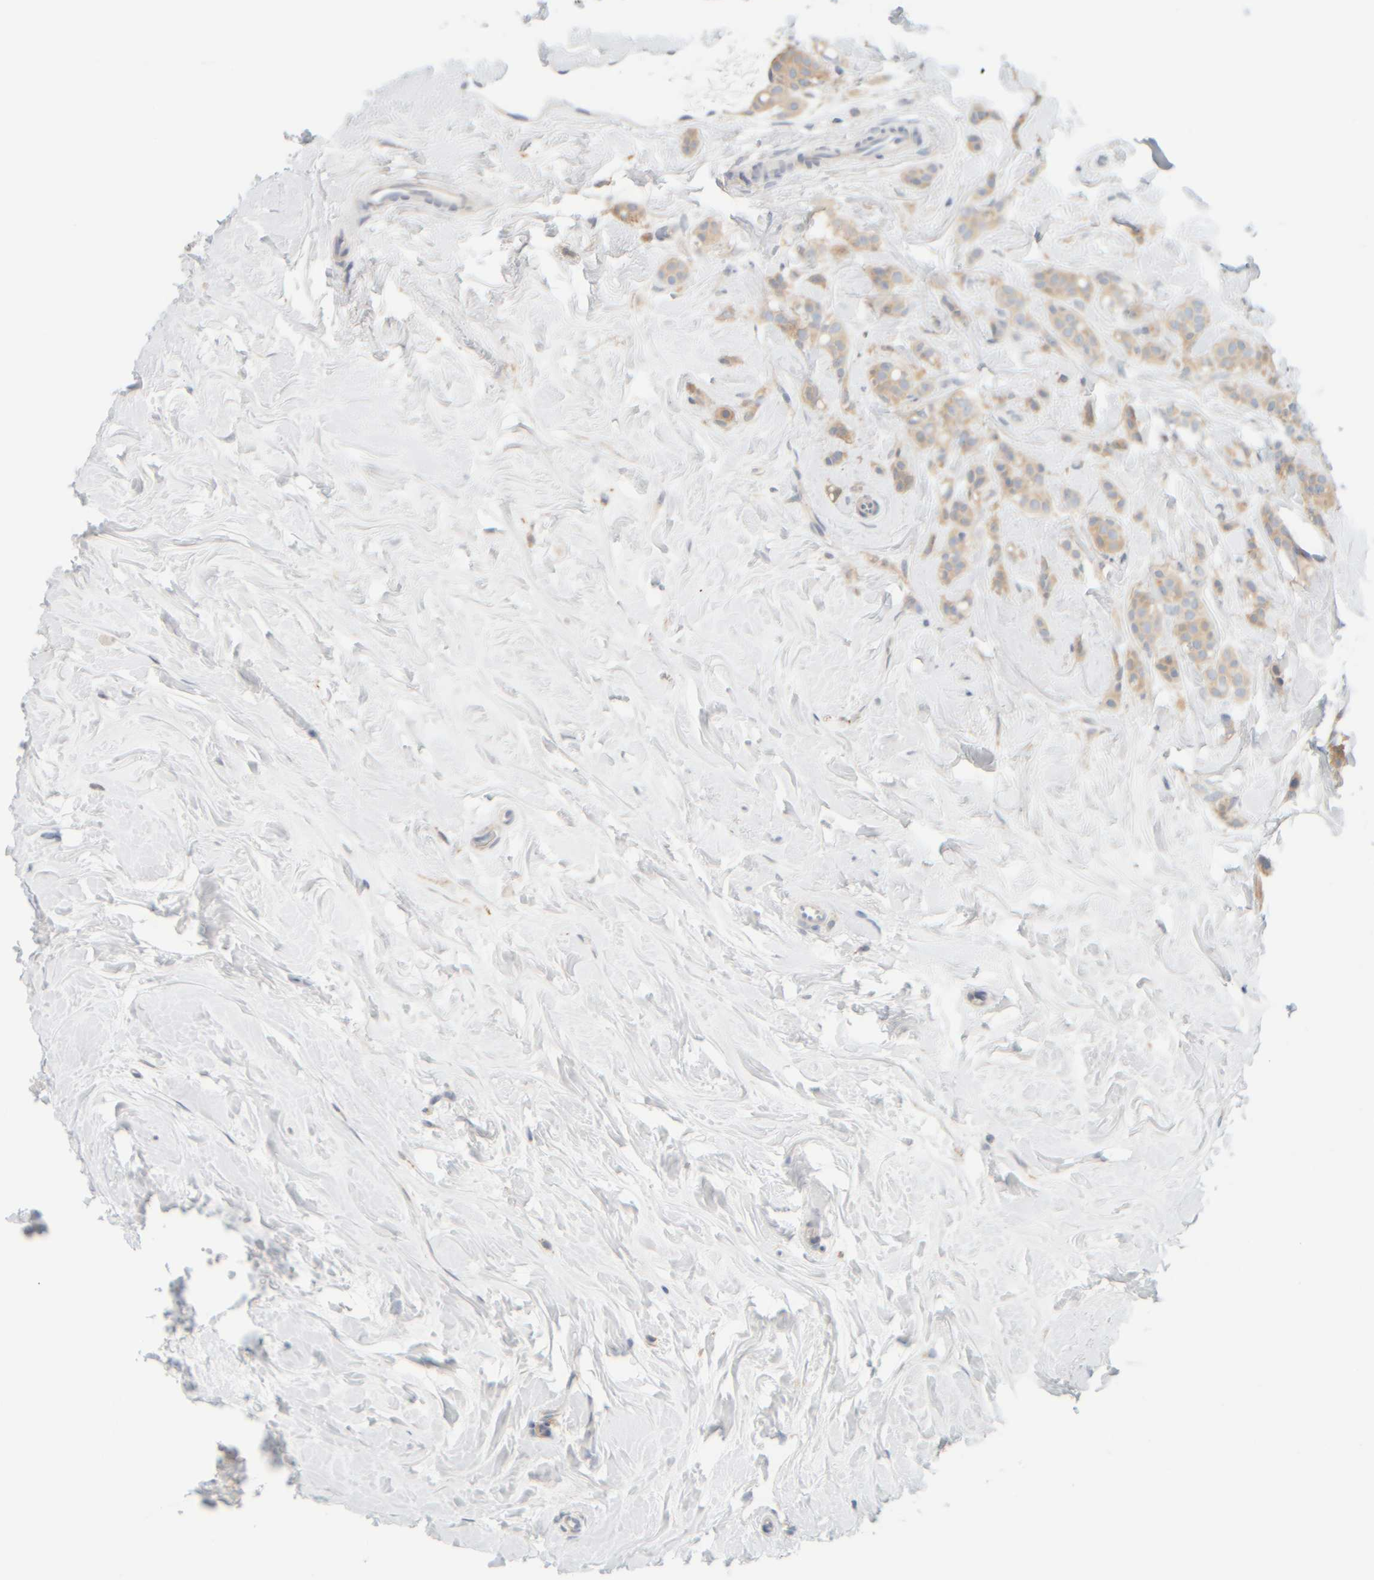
{"staining": {"intensity": "moderate", "quantity": ">75%", "location": "cytoplasmic/membranous"}, "tissue": "breast cancer", "cell_type": "Tumor cells", "image_type": "cancer", "snomed": [{"axis": "morphology", "description": "Lobular carcinoma, in situ"}, {"axis": "morphology", "description": "Lobular carcinoma"}, {"axis": "topography", "description": "Breast"}], "caption": "A brown stain highlights moderate cytoplasmic/membranous expression of a protein in lobular carcinoma in situ (breast) tumor cells.", "gene": "PTGES3L-AARSD1", "patient": {"sex": "female", "age": 41}}